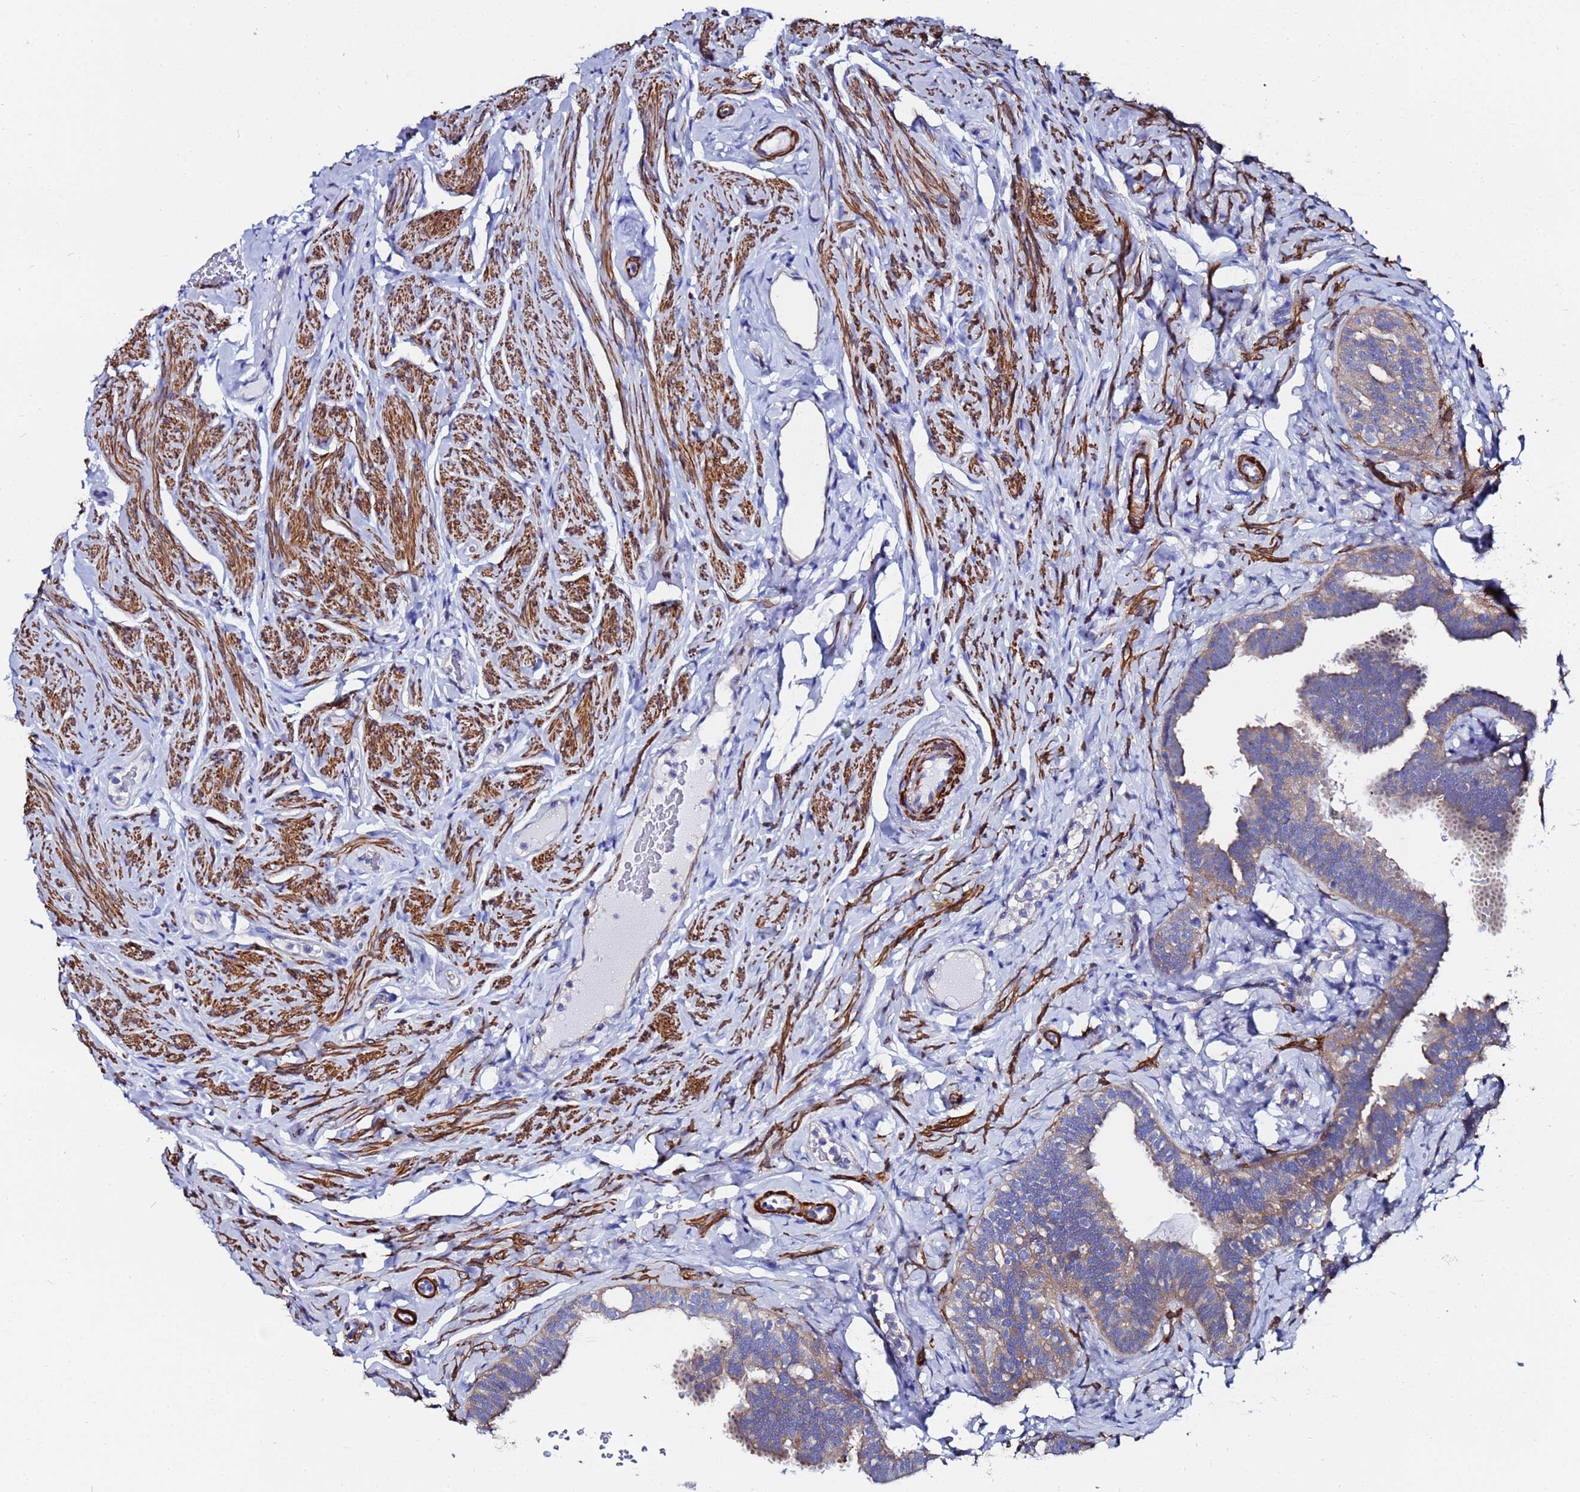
{"staining": {"intensity": "weak", "quantity": "25%-75%", "location": "cytoplasmic/membranous"}, "tissue": "fallopian tube", "cell_type": "Glandular cells", "image_type": "normal", "snomed": [{"axis": "morphology", "description": "Normal tissue, NOS"}, {"axis": "topography", "description": "Fallopian tube"}], "caption": "A low amount of weak cytoplasmic/membranous expression is seen in about 25%-75% of glandular cells in benign fallopian tube. (Stains: DAB in brown, nuclei in blue, Microscopy: brightfield microscopy at high magnification).", "gene": "RAB39A", "patient": {"sex": "female", "age": 65}}